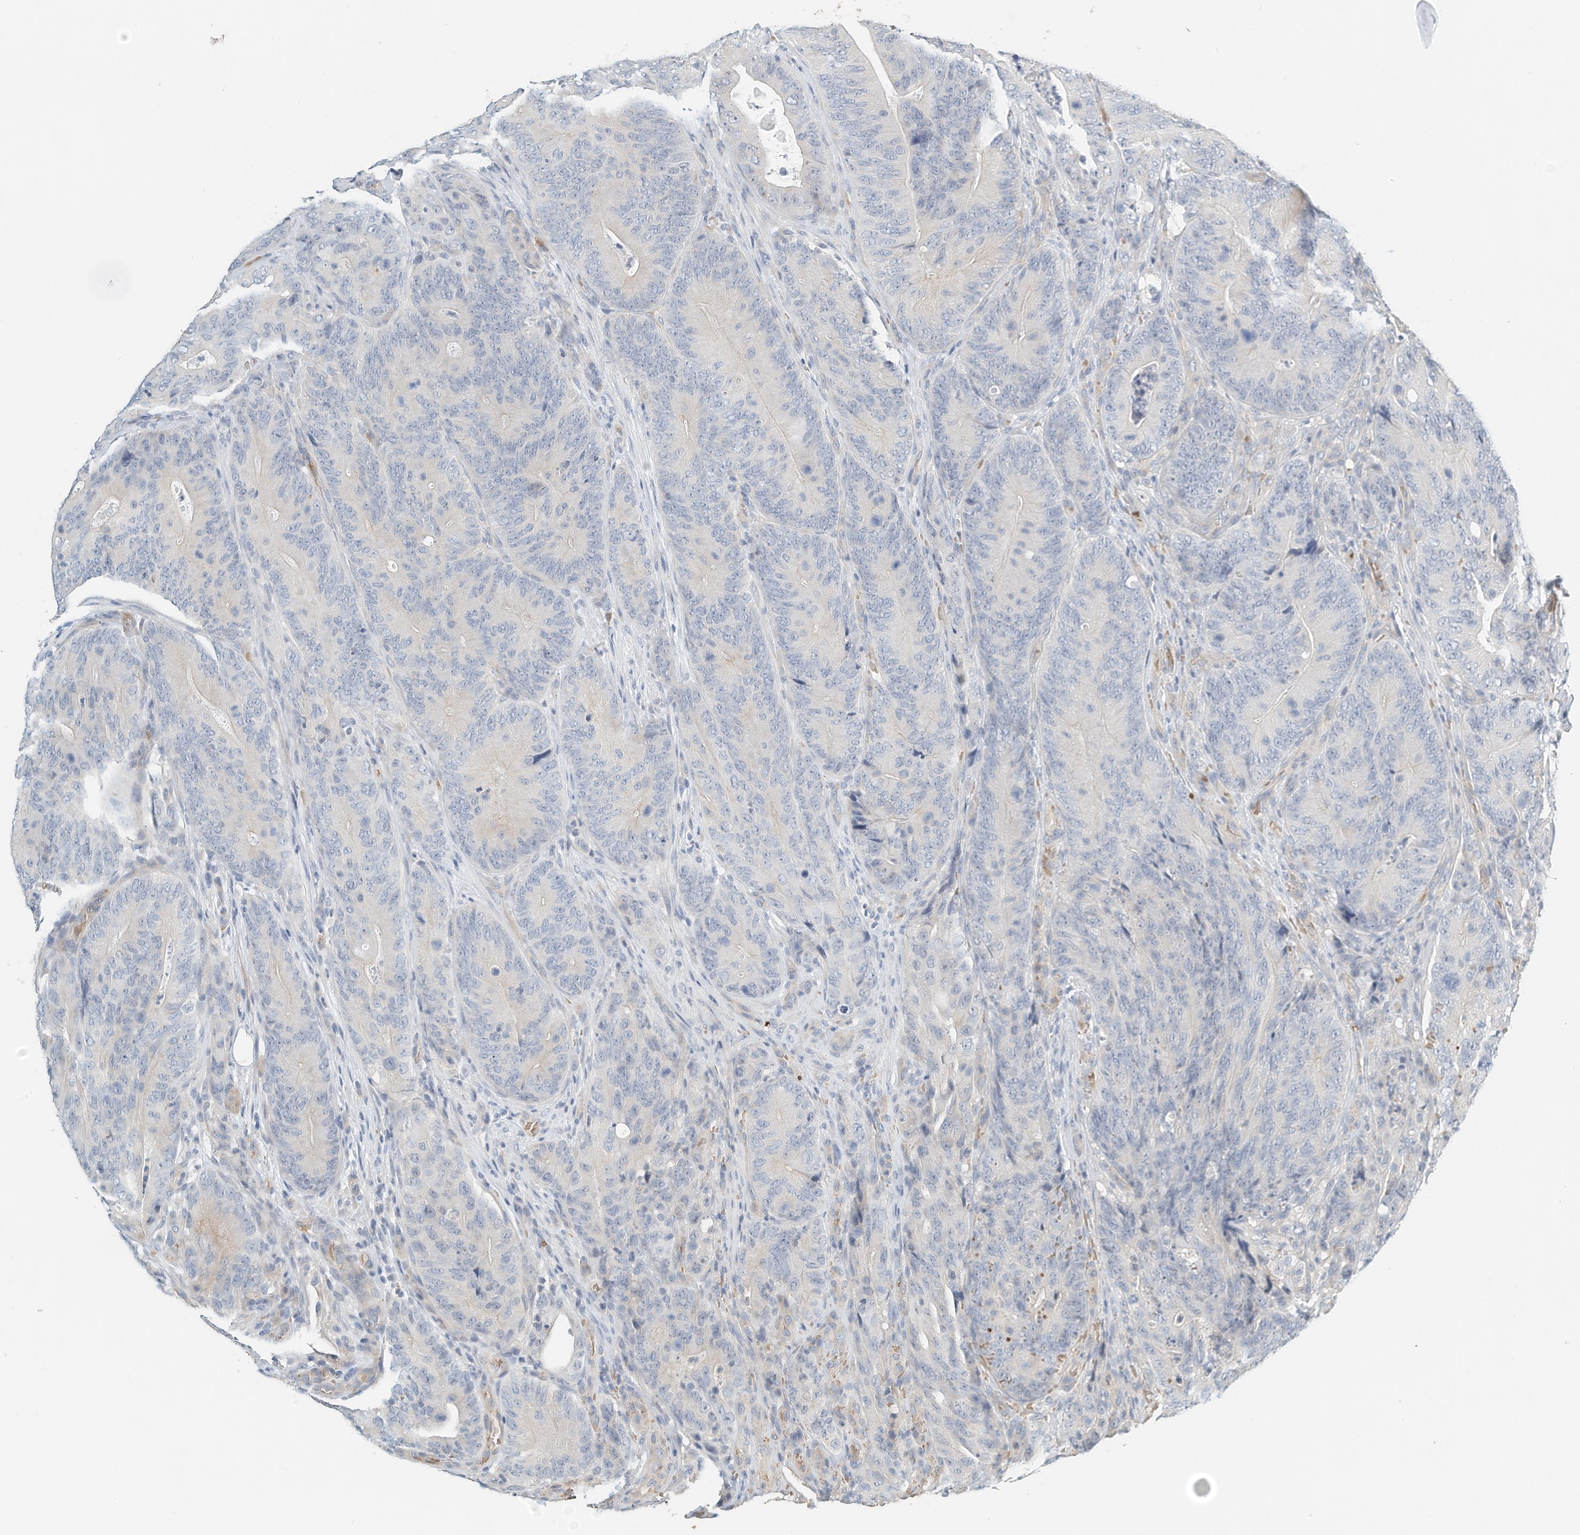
{"staining": {"intensity": "negative", "quantity": "none", "location": "none"}, "tissue": "colorectal cancer", "cell_type": "Tumor cells", "image_type": "cancer", "snomed": [{"axis": "morphology", "description": "Normal tissue, NOS"}, {"axis": "topography", "description": "Colon"}], "caption": "A micrograph of human colorectal cancer is negative for staining in tumor cells.", "gene": "RCAN3", "patient": {"sex": "female", "age": 82}}